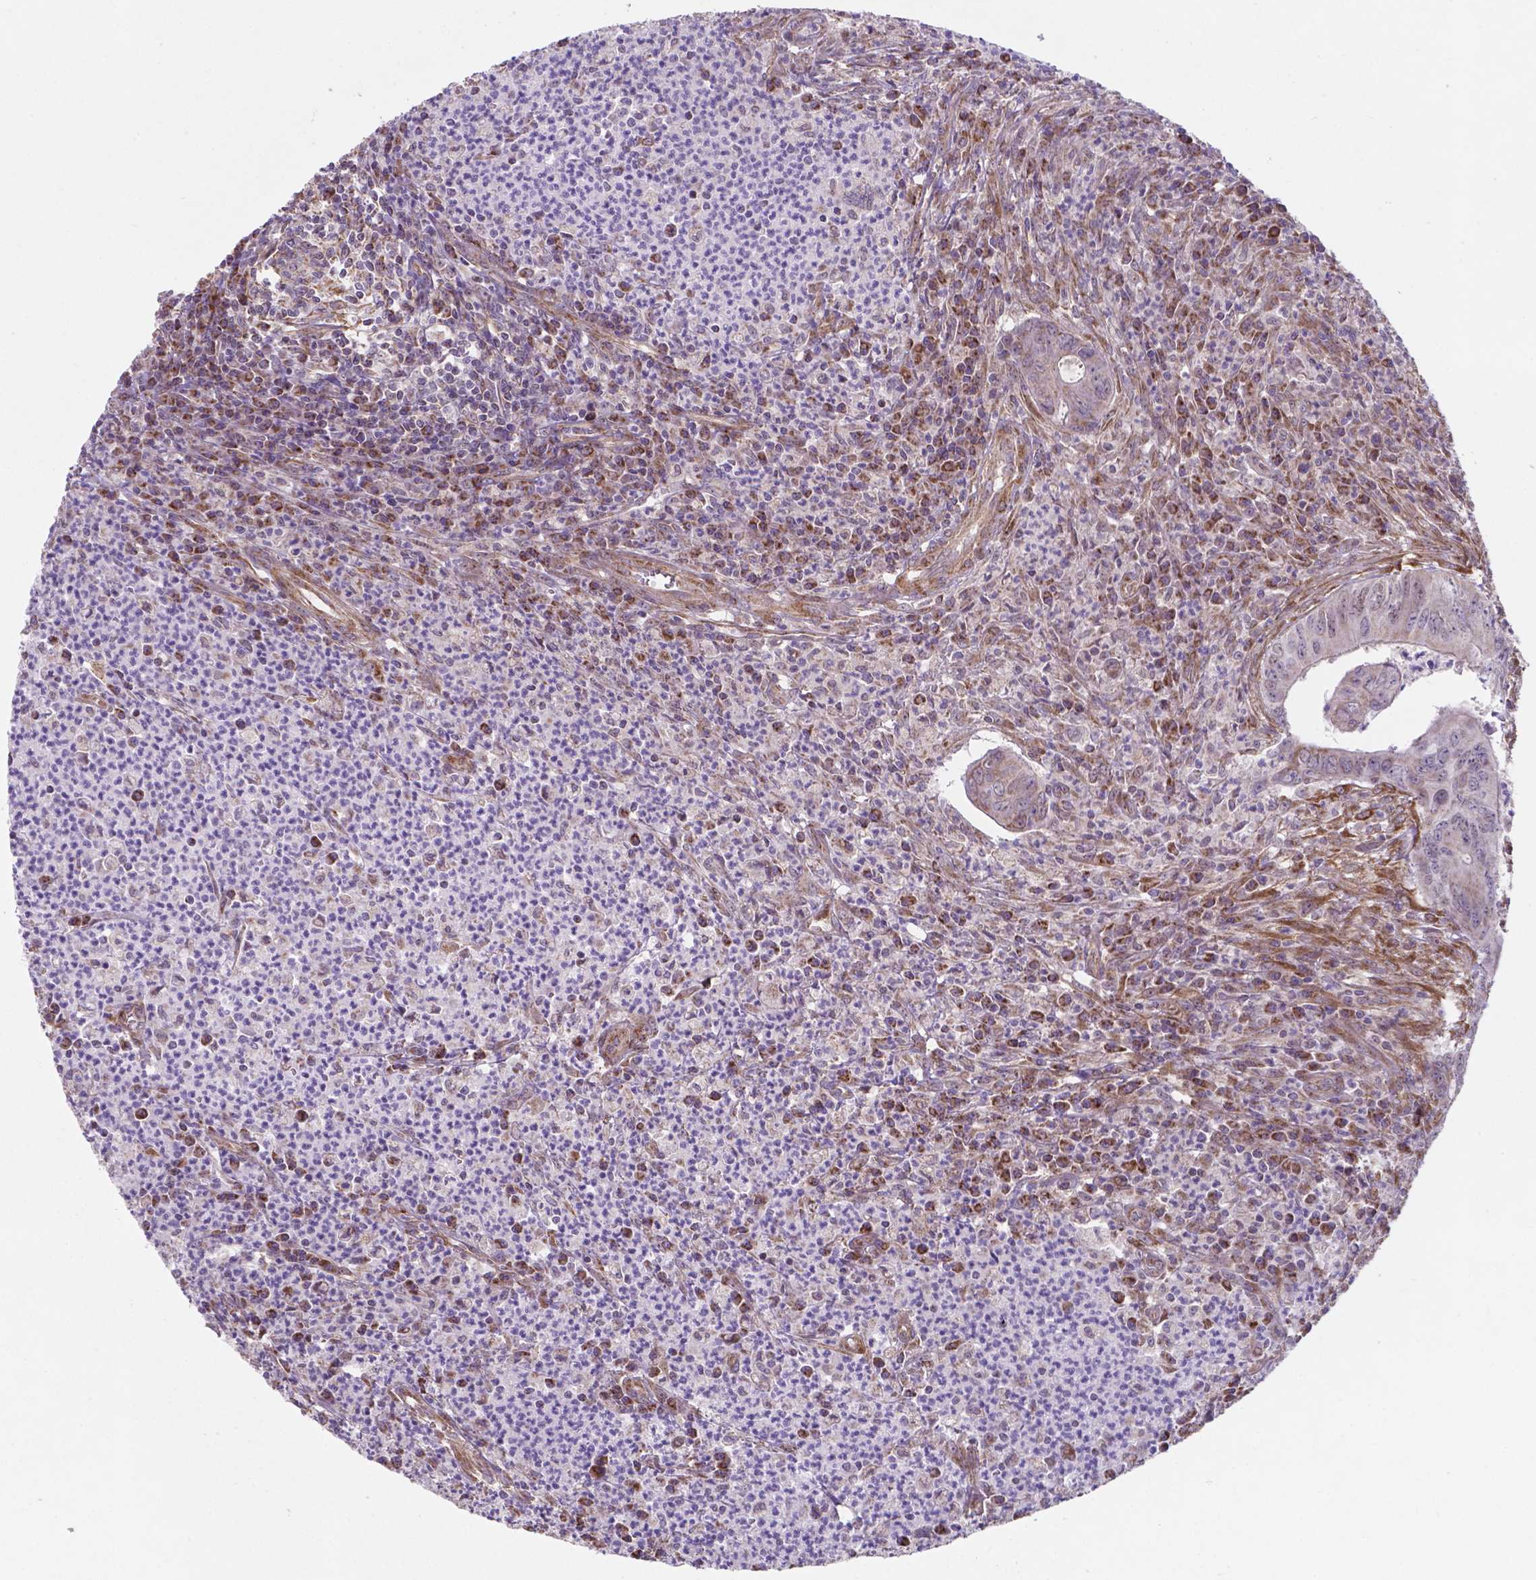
{"staining": {"intensity": "weak", "quantity": "<25%", "location": "cytoplasmic/membranous"}, "tissue": "colorectal cancer", "cell_type": "Tumor cells", "image_type": "cancer", "snomed": [{"axis": "morphology", "description": "Adenocarcinoma, NOS"}, {"axis": "topography", "description": "Colon"}], "caption": "DAB (3,3'-diaminobenzidine) immunohistochemical staining of human colorectal adenocarcinoma shows no significant staining in tumor cells.", "gene": "FAM114A1", "patient": {"sex": "female", "age": 74}}